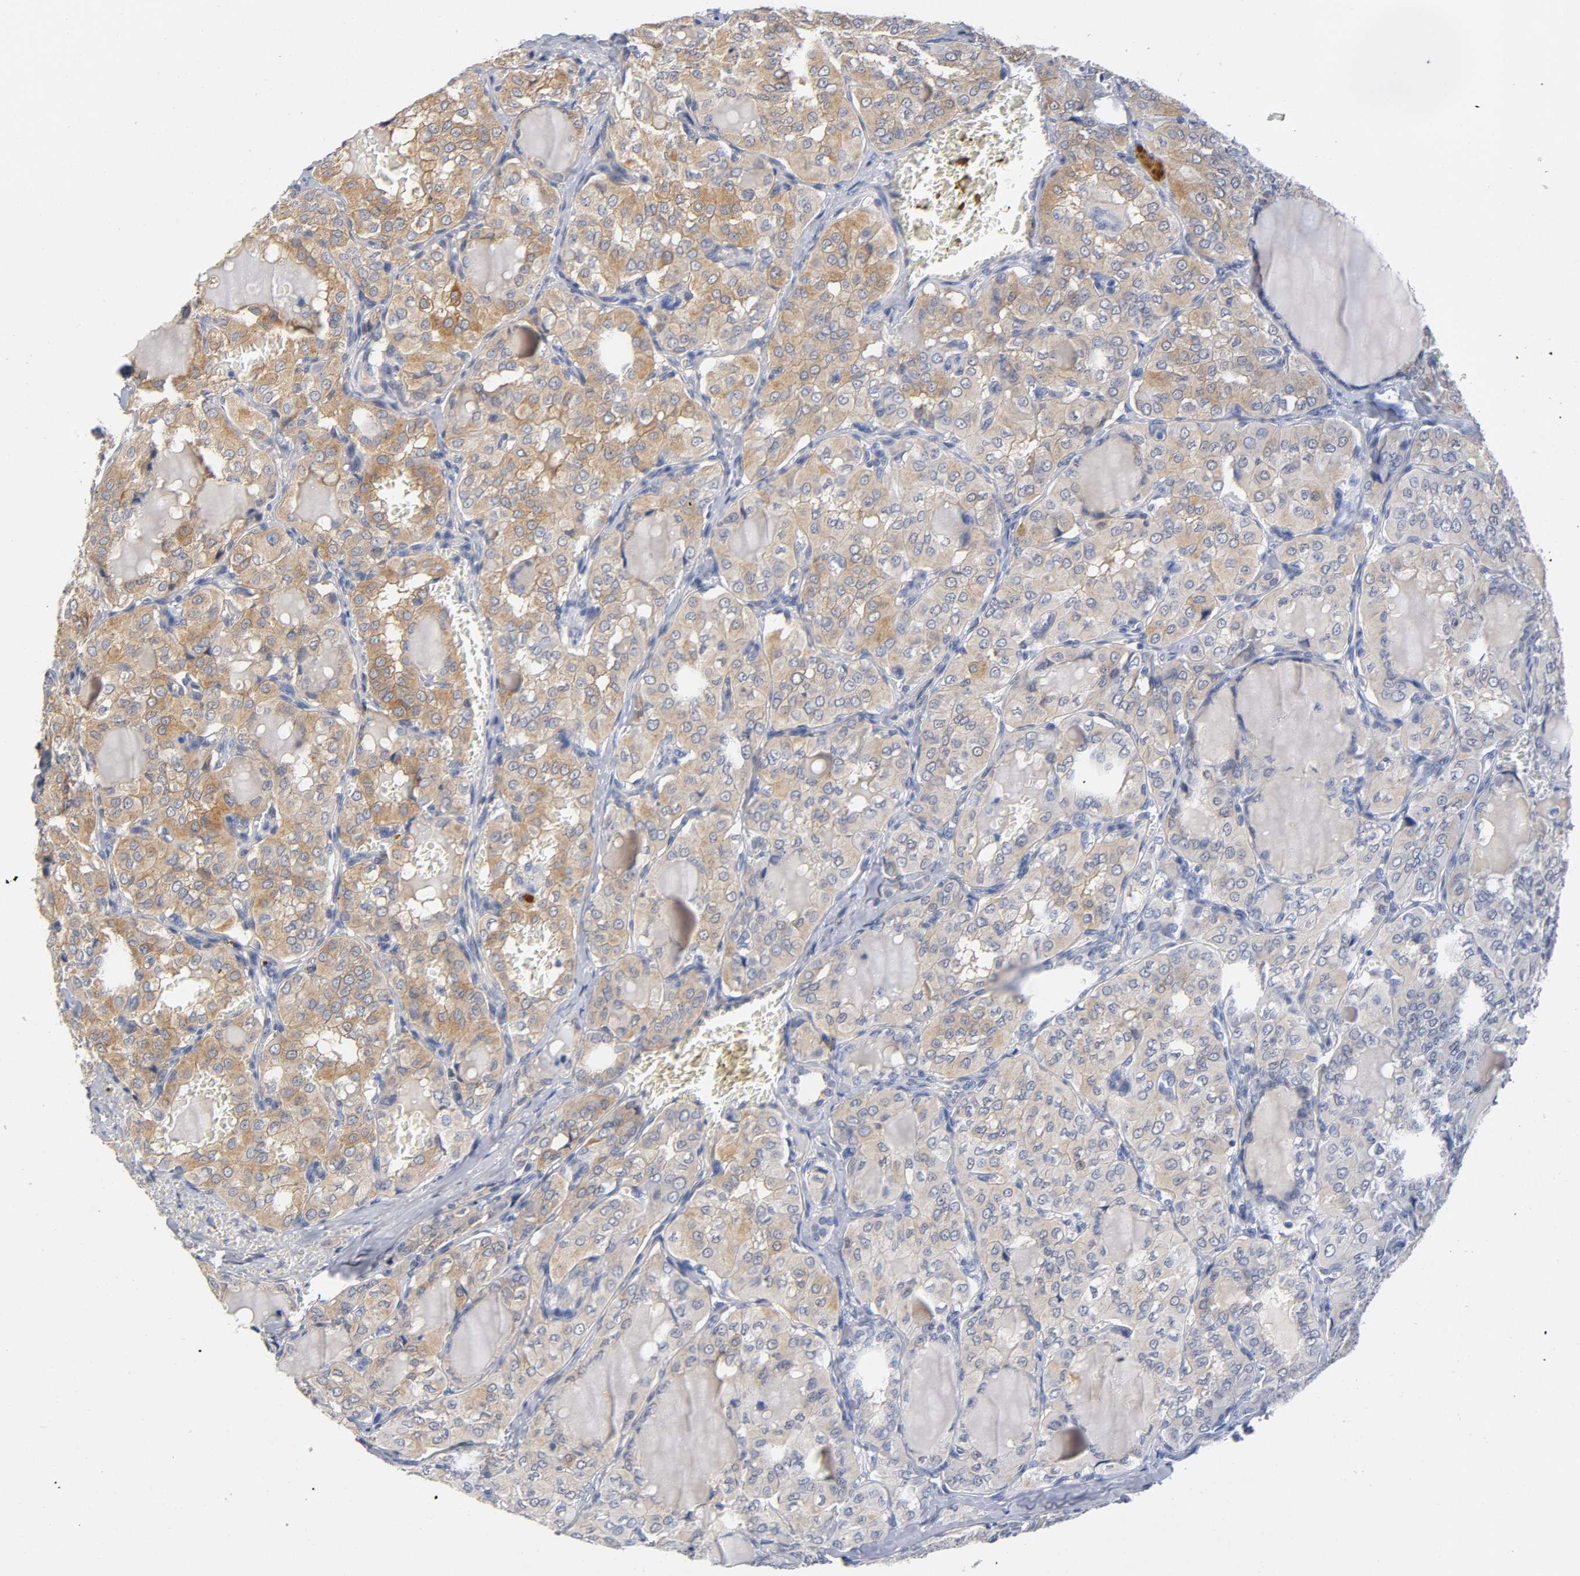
{"staining": {"intensity": "moderate", "quantity": ">75%", "location": "cytoplasmic/membranous"}, "tissue": "thyroid cancer", "cell_type": "Tumor cells", "image_type": "cancer", "snomed": [{"axis": "morphology", "description": "Papillary adenocarcinoma, NOS"}, {"axis": "topography", "description": "Thyroid gland"}], "caption": "Tumor cells display medium levels of moderate cytoplasmic/membranous positivity in about >75% of cells in human thyroid cancer. (brown staining indicates protein expression, while blue staining denotes nuclei).", "gene": "TNC", "patient": {"sex": "male", "age": 20}}